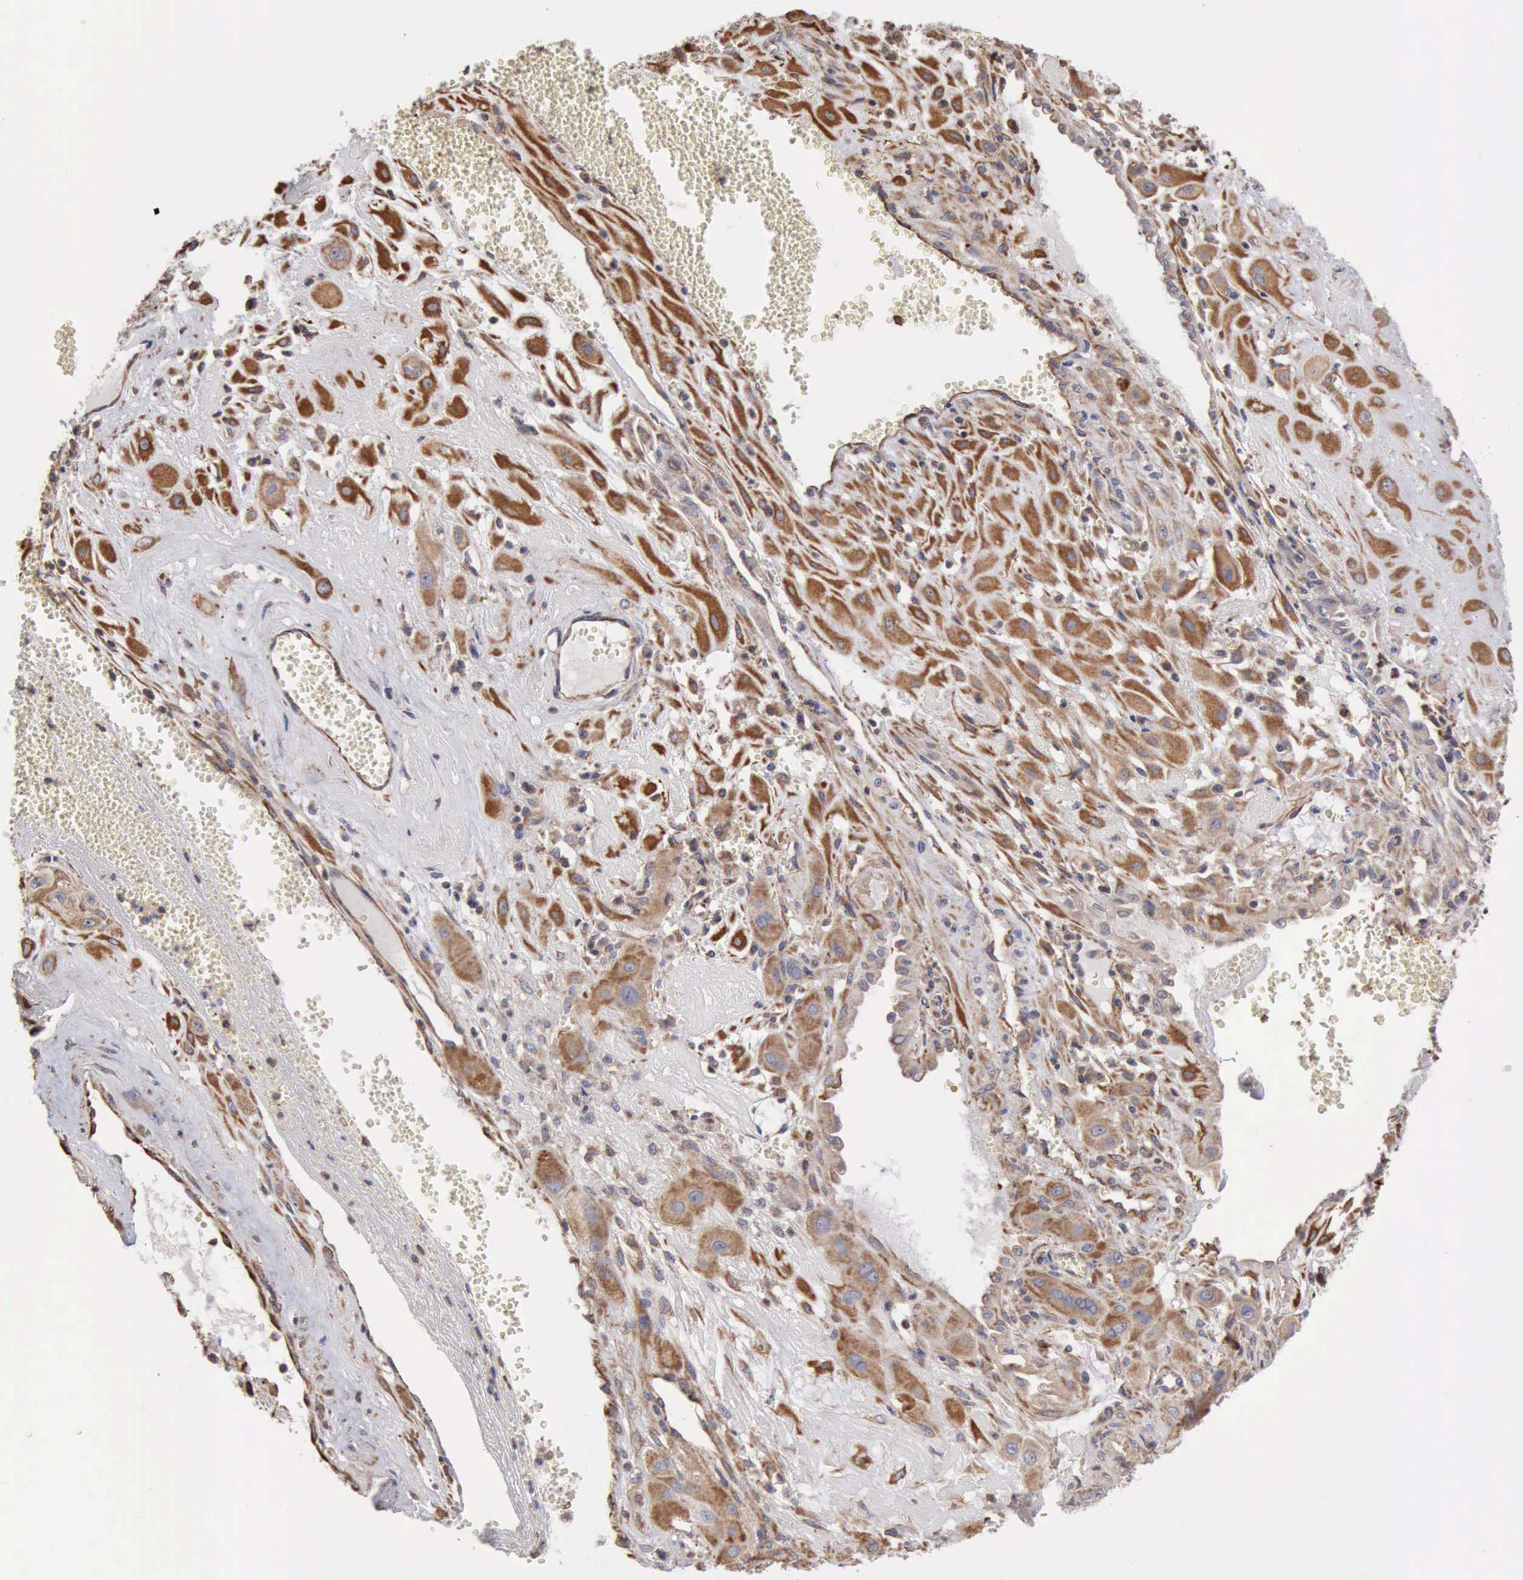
{"staining": {"intensity": "moderate", "quantity": "25%-75%", "location": "cytoplasmic/membranous"}, "tissue": "cervical cancer", "cell_type": "Tumor cells", "image_type": "cancer", "snomed": [{"axis": "morphology", "description": "Squamous cell carcinoma, NOS"}, {"axis": "topography", "description": "Cervix"}], "caption": "A histopathology image showing moderate cytoplasmic/membranous positivity in approximately 25%-75% of tumor cells in cervical squamous cell carcinoma, as visualized by brown immunohistochemical staining.", "gene": "GPR101", "patient": {"sex": "female", "age": 34}}